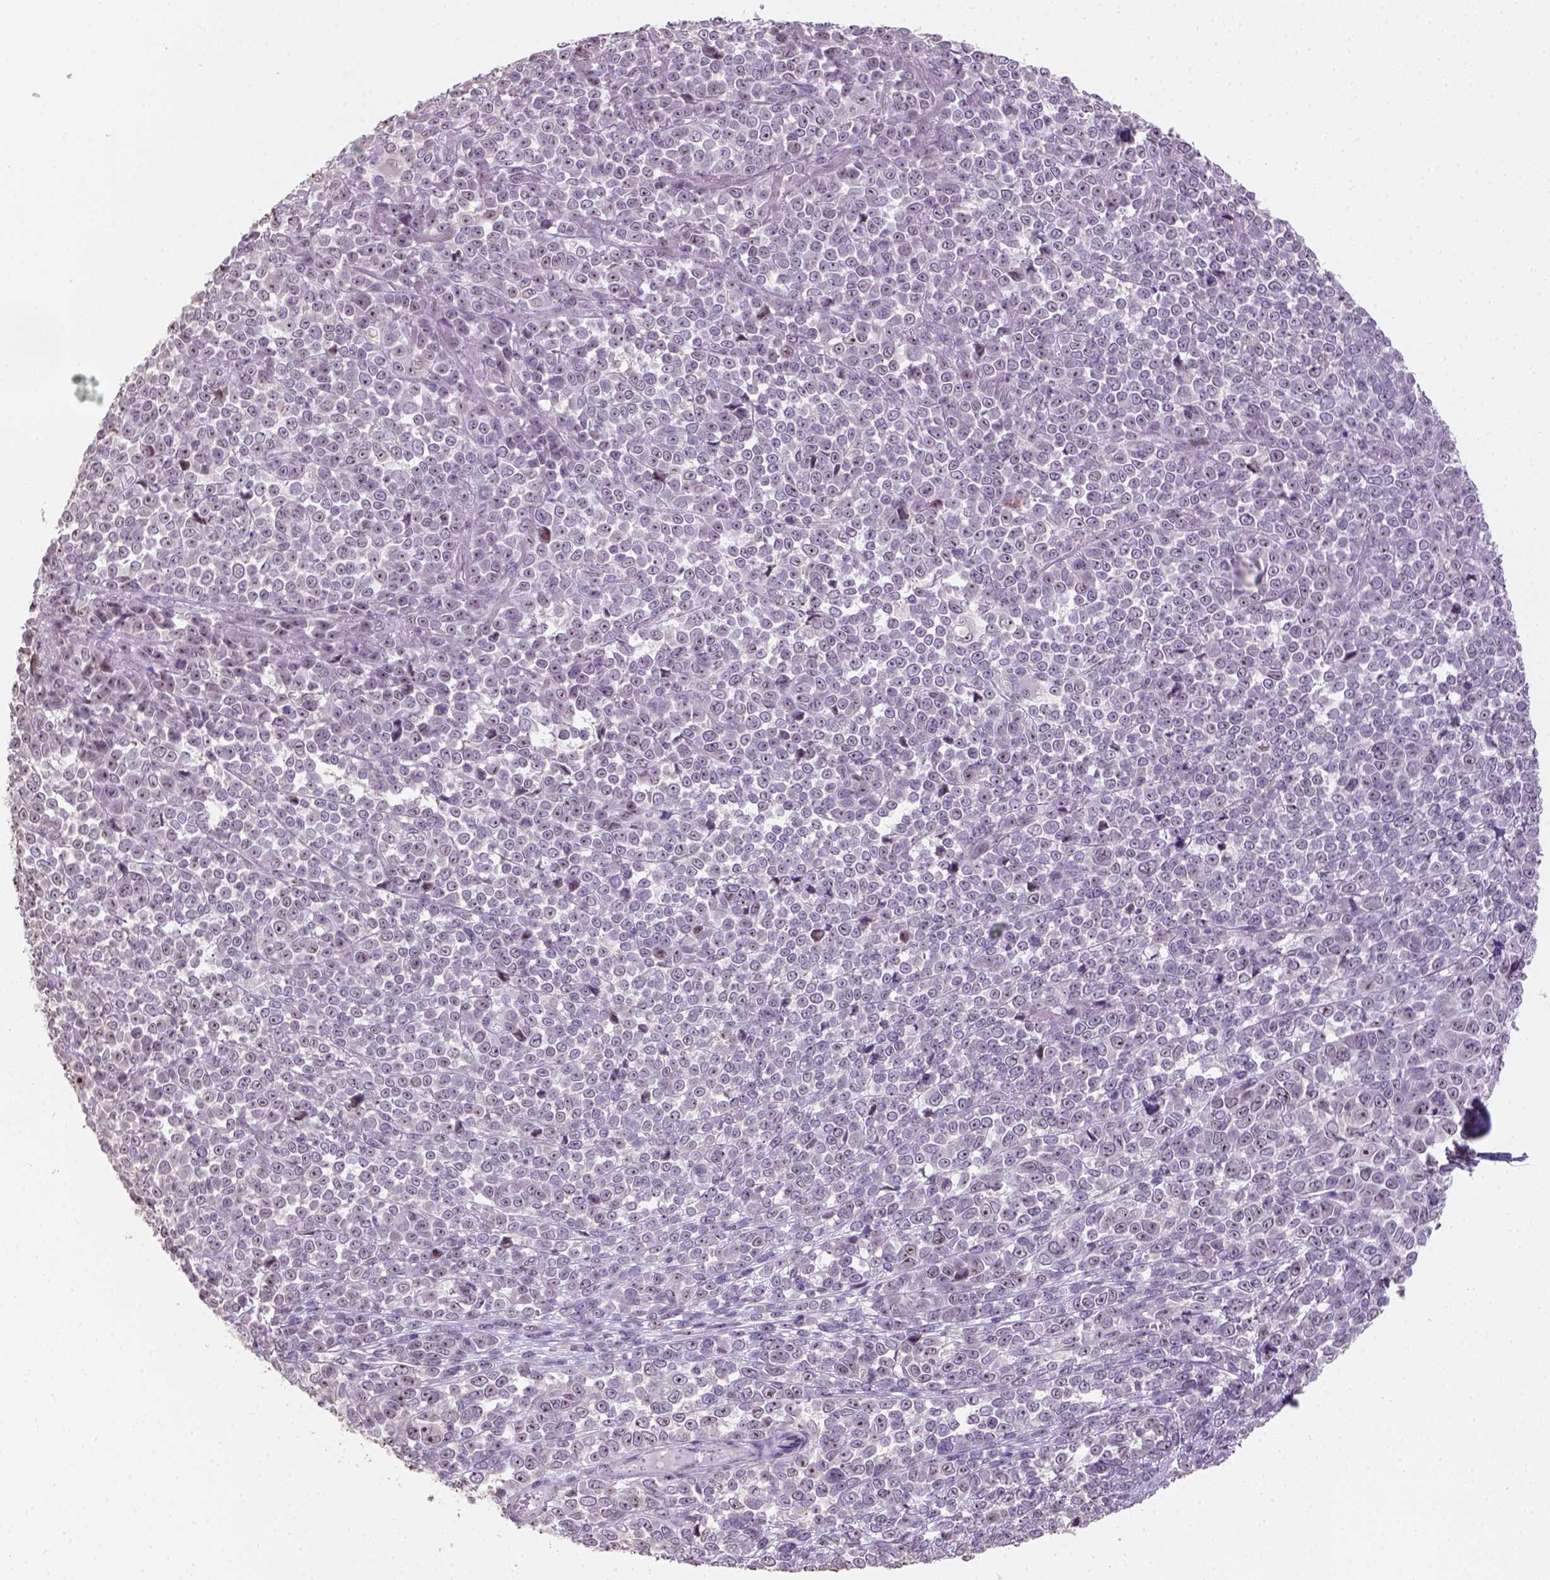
{"staining": {"intensity": "strong", "quantity": "<25%", "location": "nuclear"}, "tissue": "melanoma", "cell_type": "Tumor cells", "image_type": "cancer", "snomed": [{"axis": "morphology", "description": "Malignant melanoma, NOS"}, {"axis": "topography", "description": "Skin"}], "caption": "Immunohistochemistry (IHC) micrograph of human malignant melanoma stained for a protein (brown), which reveals medium levels of strong nuclear positivity in about <25% of tumor cells.", "gene": "DDX50", "patient": {"sex": "female", "age": 95}}